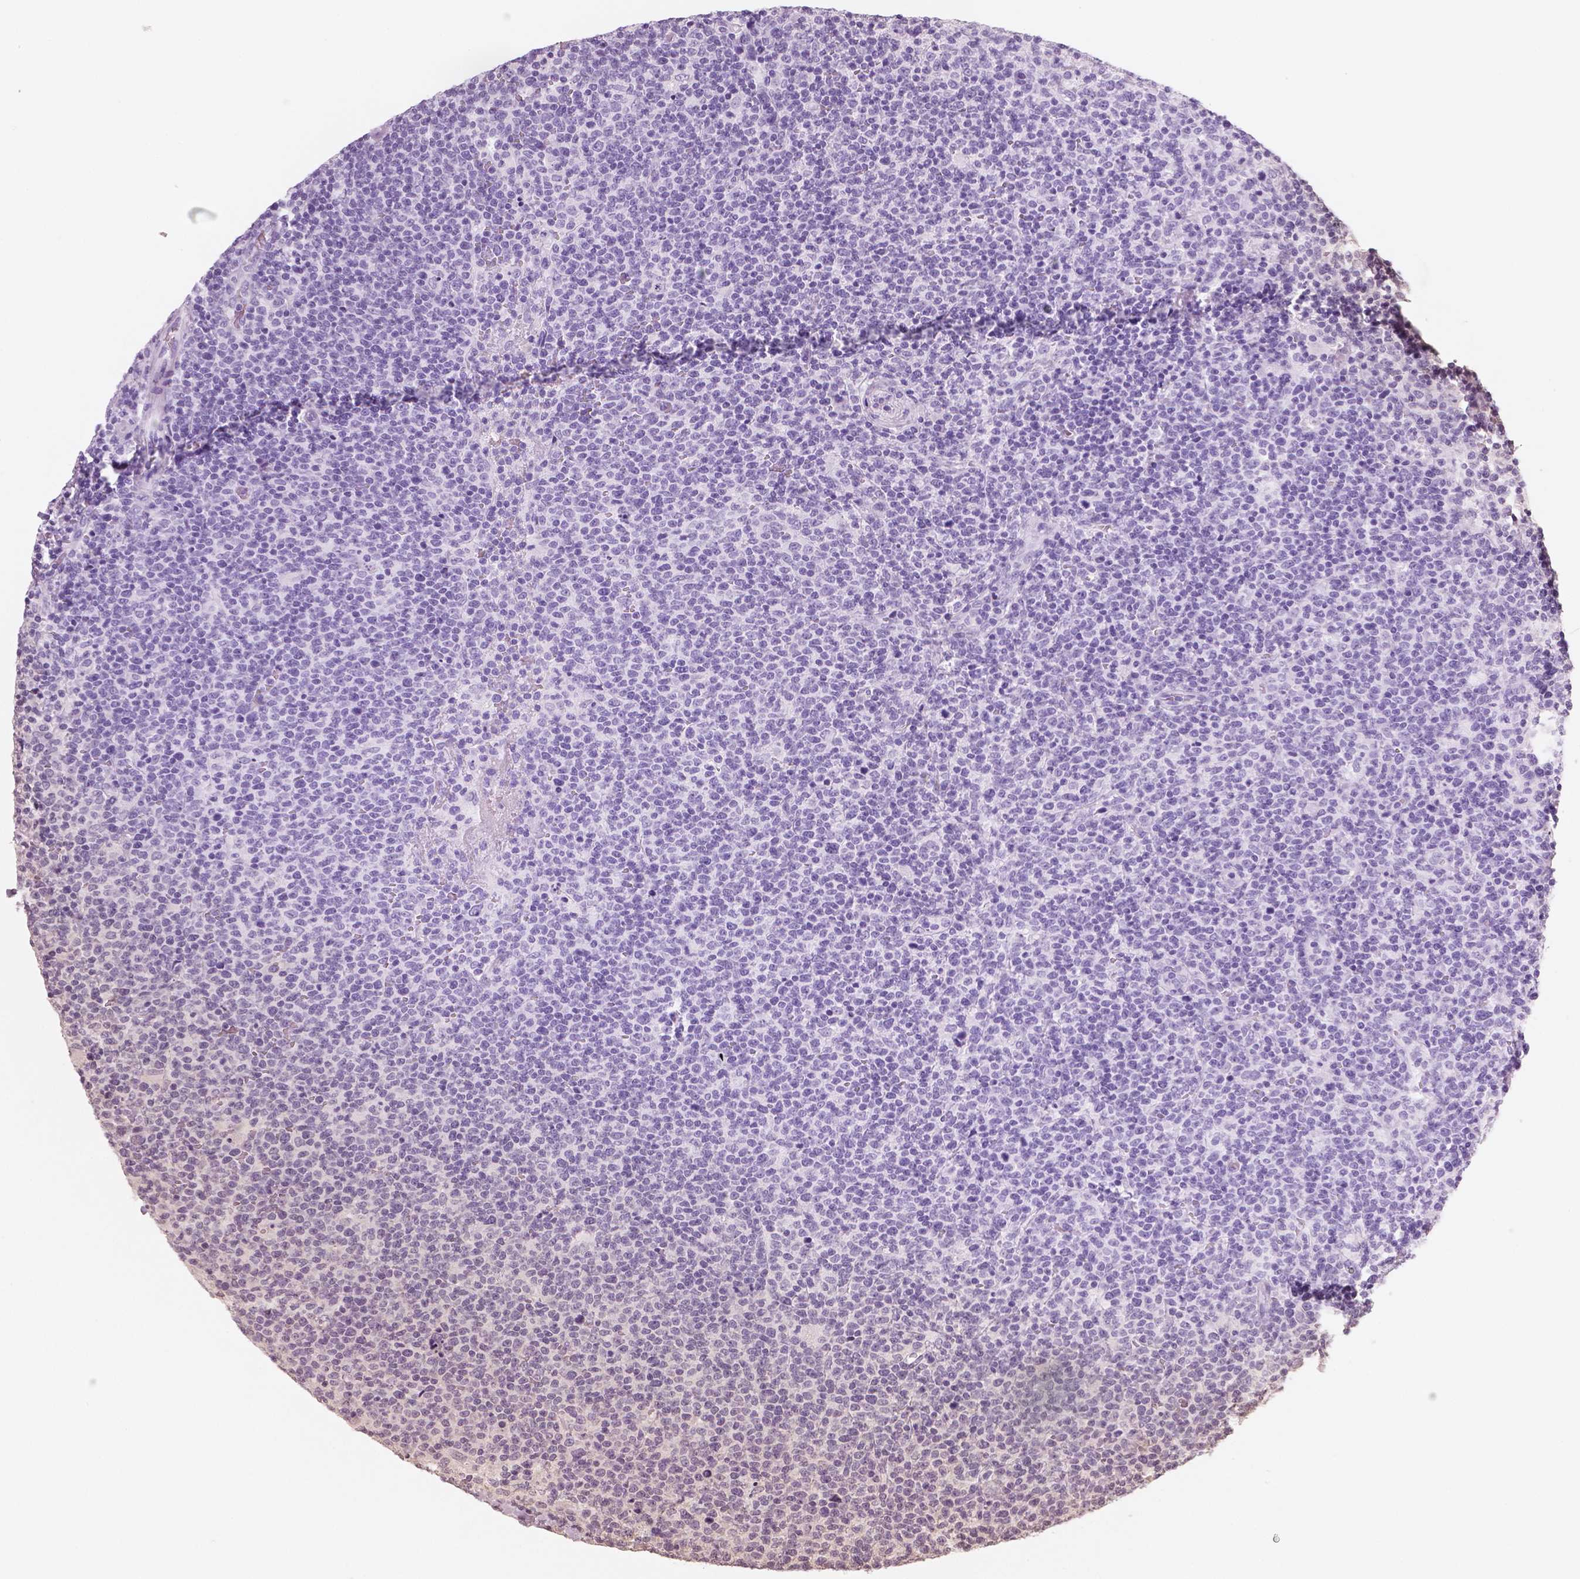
{"staining": {"intensity": "negative", "quantity": "none", "location": "none"}, "tissue": "lymphoma", "cell_type": "Tumor cells", "image_type": "cancer", "snomed": [{"axis": "morphology", "description": "Malignant lymphoma, non-Hodgkin's type, High grade"}, {"axis": "topography", "description": "Lymph node"}], "caption": "There is no significant positivity in tumor cells of high-grade malignant lymphoma, non-Hodgkin's type.", "gene": "RNASE7", "patient": {"sex": "male", "age": 61}}